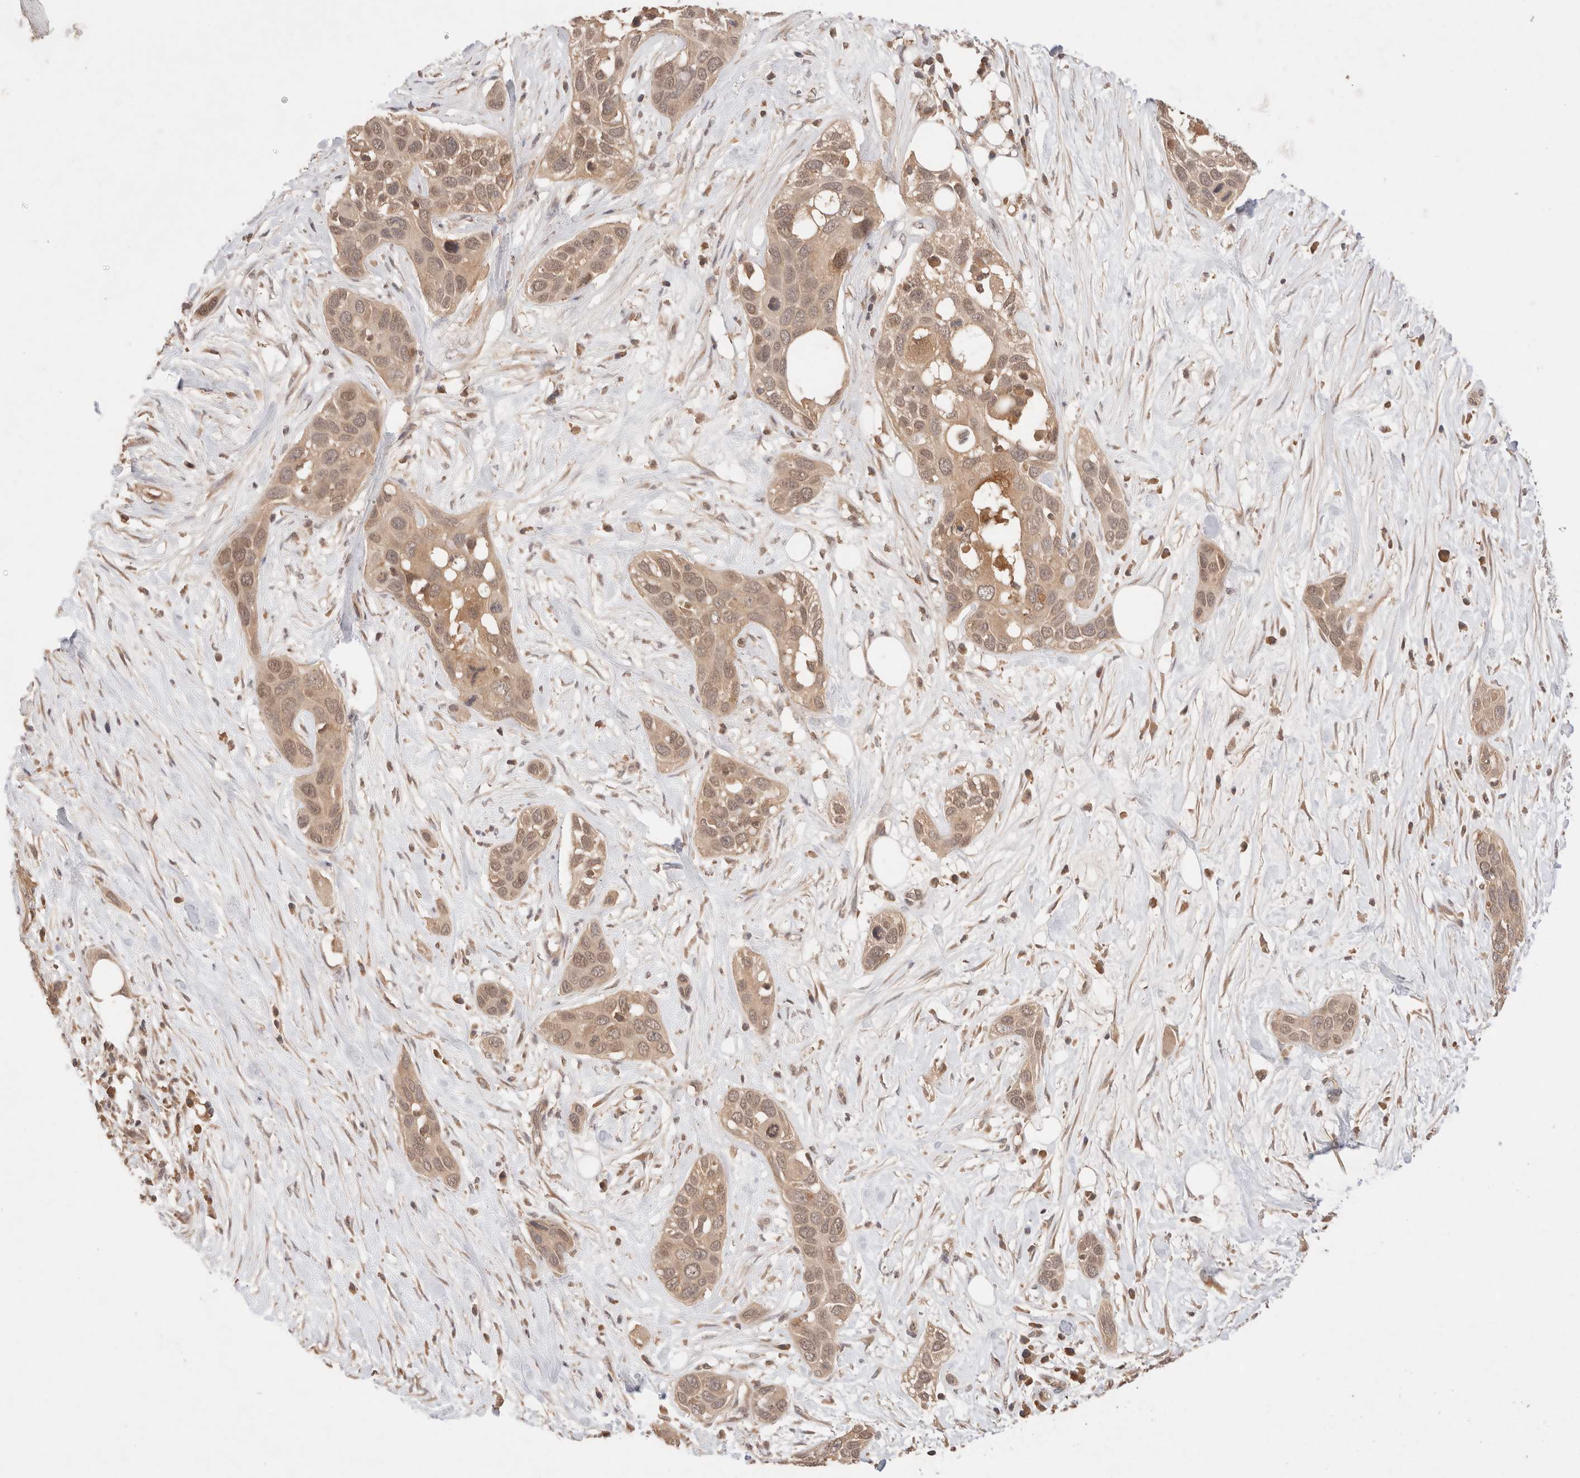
{"staining": {"intensity": "weak", "quantity": ">75%", "location": "cytoplasmic/membranous,nuclear"}, "tissue": "pancreatic cancer", "cell_type": "Tumor cells", "image_type": "cancer", "snomed": [{"axis": "morphology", "description": "Adenocarcinoma, NOS"}, {"axis": "topography", "description": "Pancreas"}], "caption": "Brown immunohistochemical staining in human pancreatic cancer (adenocarcinoma) reveals weak cytoplasmic/membranous and nuclear positivity in approximately >75% of tumor cells.", "gene": "CARNMT1", "patient": {"sex": "female", "age": 60}}